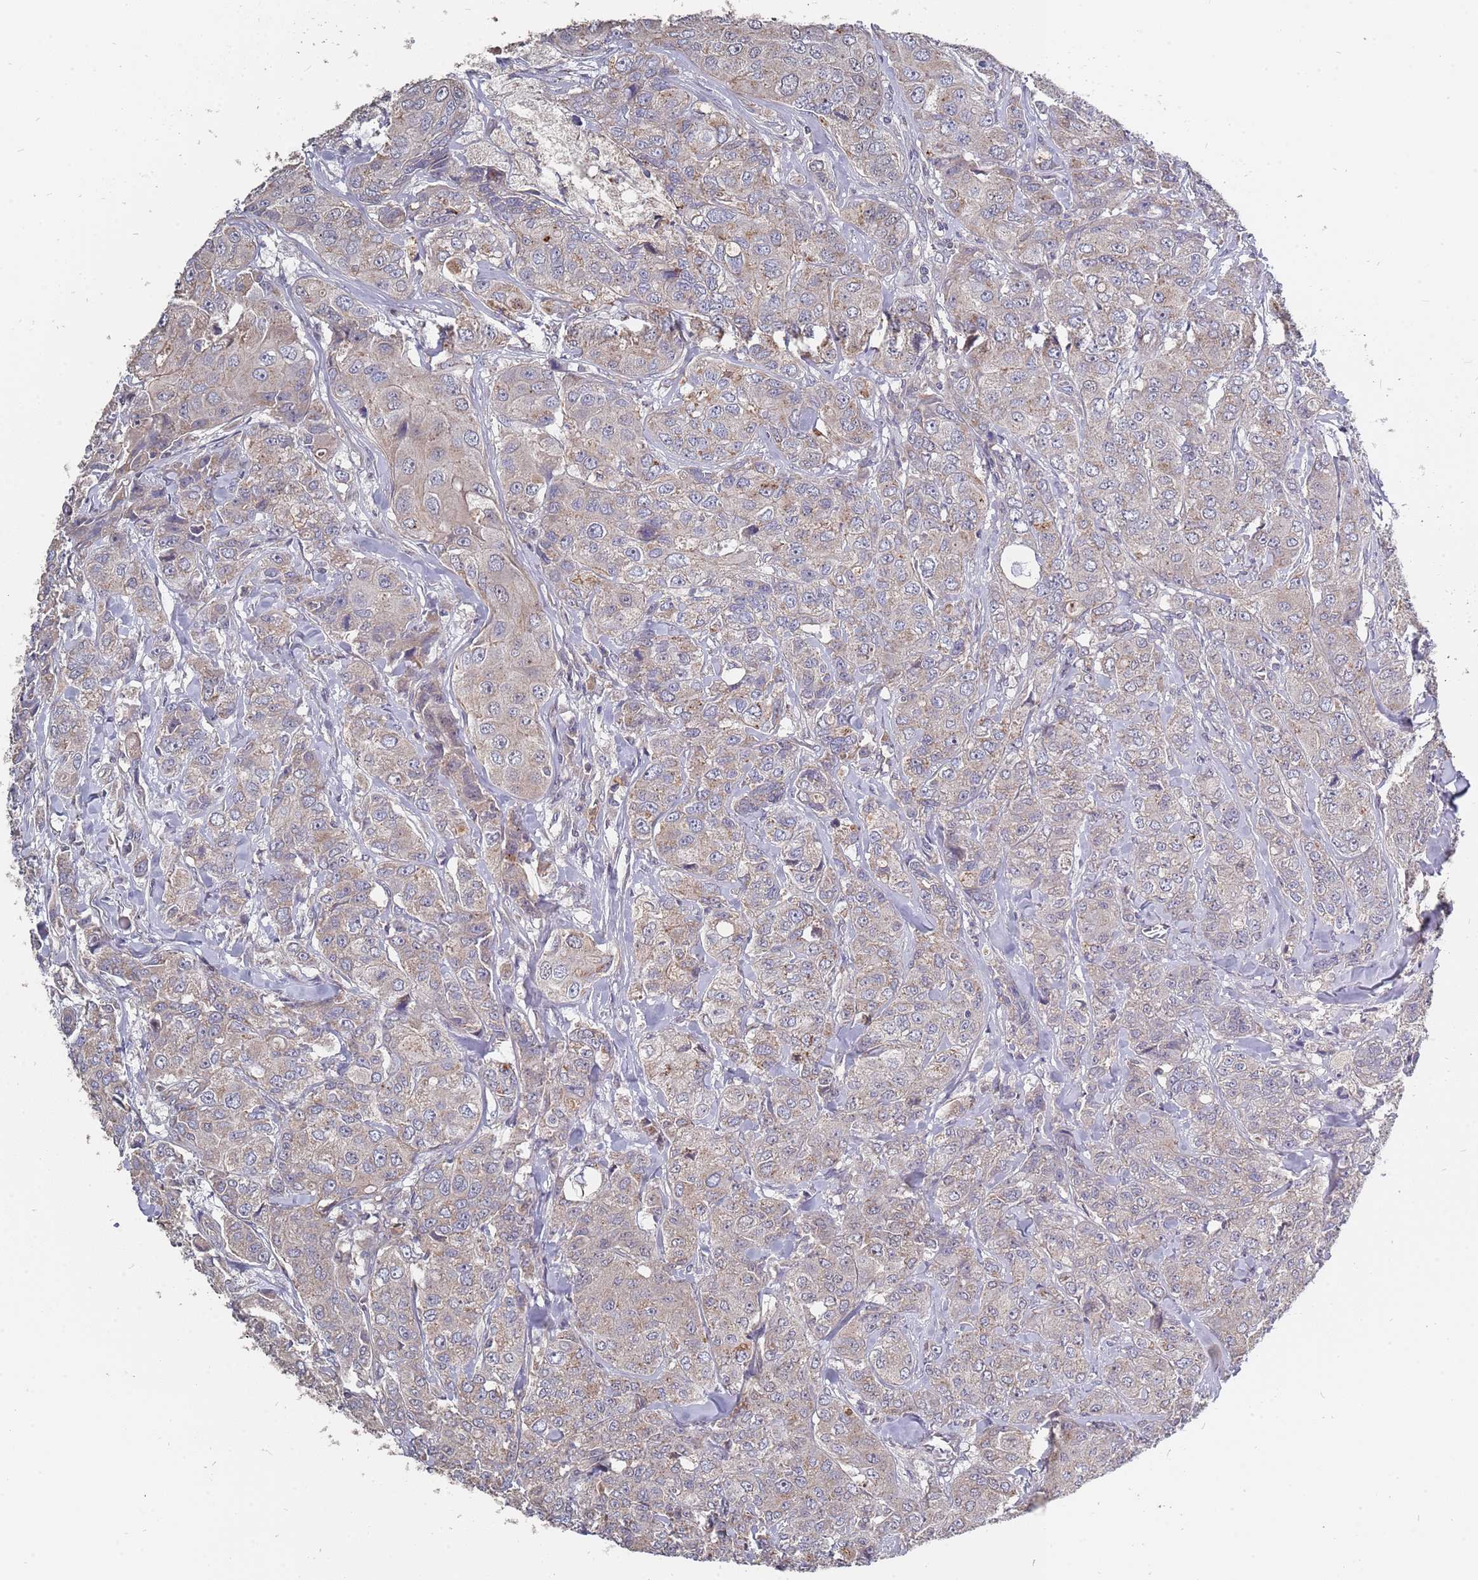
{"staining": {"intensity": "weak", "quantity": "<25%", "location": "cytoplasmic/membranous"}, "tissue": "breast cancer", "cell_type": "Tumor cells", "image_type": "cancer", "snomed": [{"axis": "morphology", "description": "Duct carcinoma"}, {"axis": "topography", "description": "Breast"}], "caption": "Tumor cells are negative for protein expression in human intraductal carcinoma (breast).", "gene": "TCEANC2", "patient": {"sex": "female", "age": 43}}